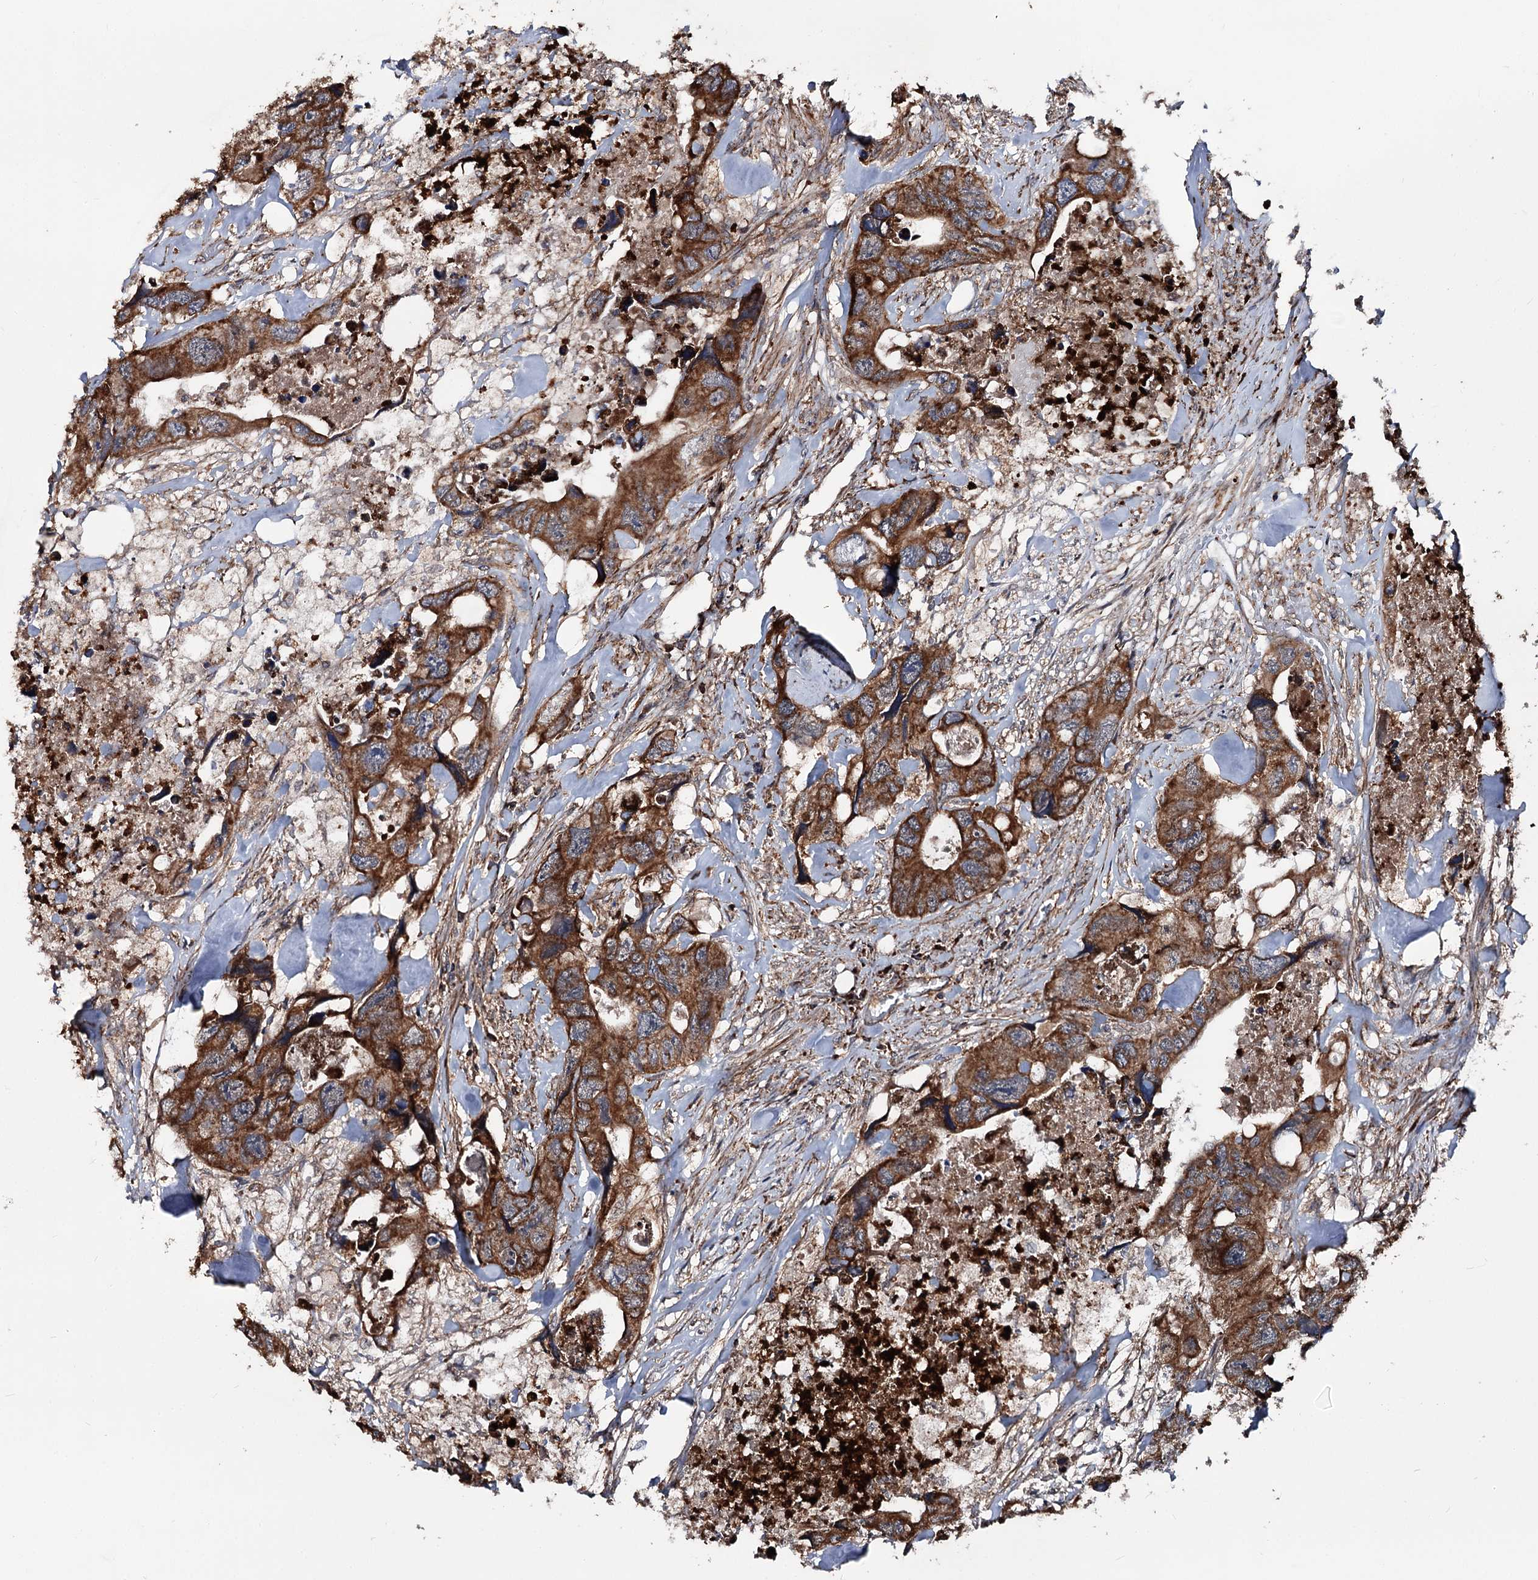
{"staining": {"intensity": "strong", "quantity": ">75%", "location": "cytoplasmic/membranous"}, "tissue": "colorectal cancer", "cell_type": "Tumor cells", "image_type": "cancer", "snomed": [{"axis": "morphology", "description": "Adenocarcinoma, NOS"}, {"axis": "topography", "description": "Rectum"}], "caption": "High-magnification brightfield microscopy of adenocarcinoma (colorectal) stained with DAB (3,3'-diaminobenzidine) (brown) and counterstained with hematoxylin (blue). tumor cells exhibit strong cytoplasmic/membranous staining is present in approximately>75% of cells. The staining was performed using DAB (3,3'-diaminobenzidine), with brown indicating positive protein expression. Nuclei are stained blue with hematoxylin.", "gene": "FGFR1OP2", "patient": {"sex": "male", "age": 57}}